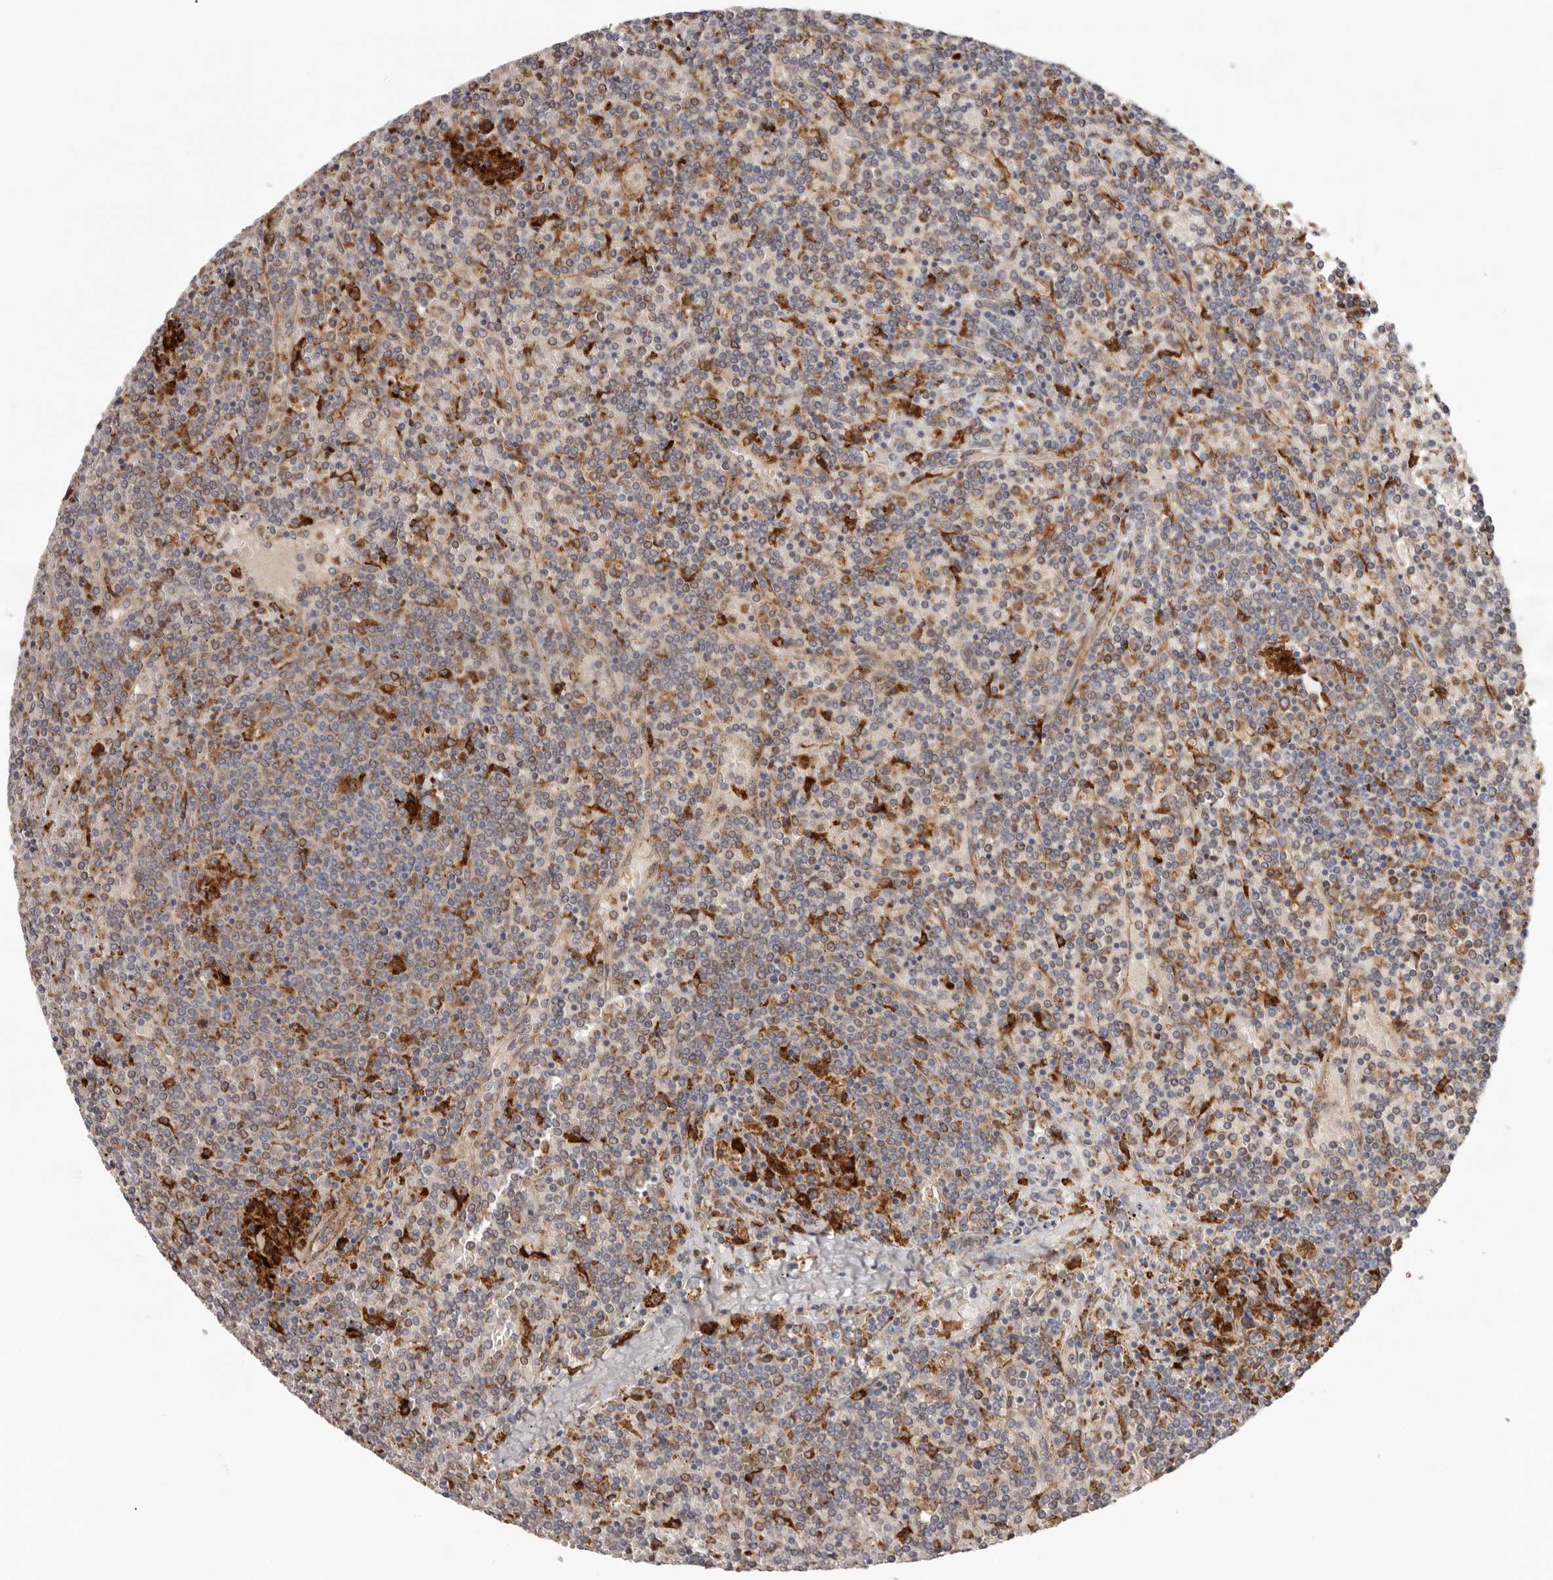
{"staining": {"intensity": "moderate", "quantity": "25%-75%", "location": "cytoplasmic/membranous"}, "tissue": "lymphoma", "cell_type": "Tumor cells", "image_type": "cancer", "snomed": [{"axis": "morphology", "description": "Malignant lymphoma, non-Hodgkin's type, Low grade"}, {"axis": "topography", "description": "Spleen"}], "caption": "This micrograph demonstrates lymphoma stained with immunohistochemistry (IHC) to label a protein in brown. The cytoplasmic/membranous of tumor cells show moderate positivity for the protein. Nuclei are counter-stained blue.", "gene": "GRN", "patient": {"sex": "female", "age": 19}}